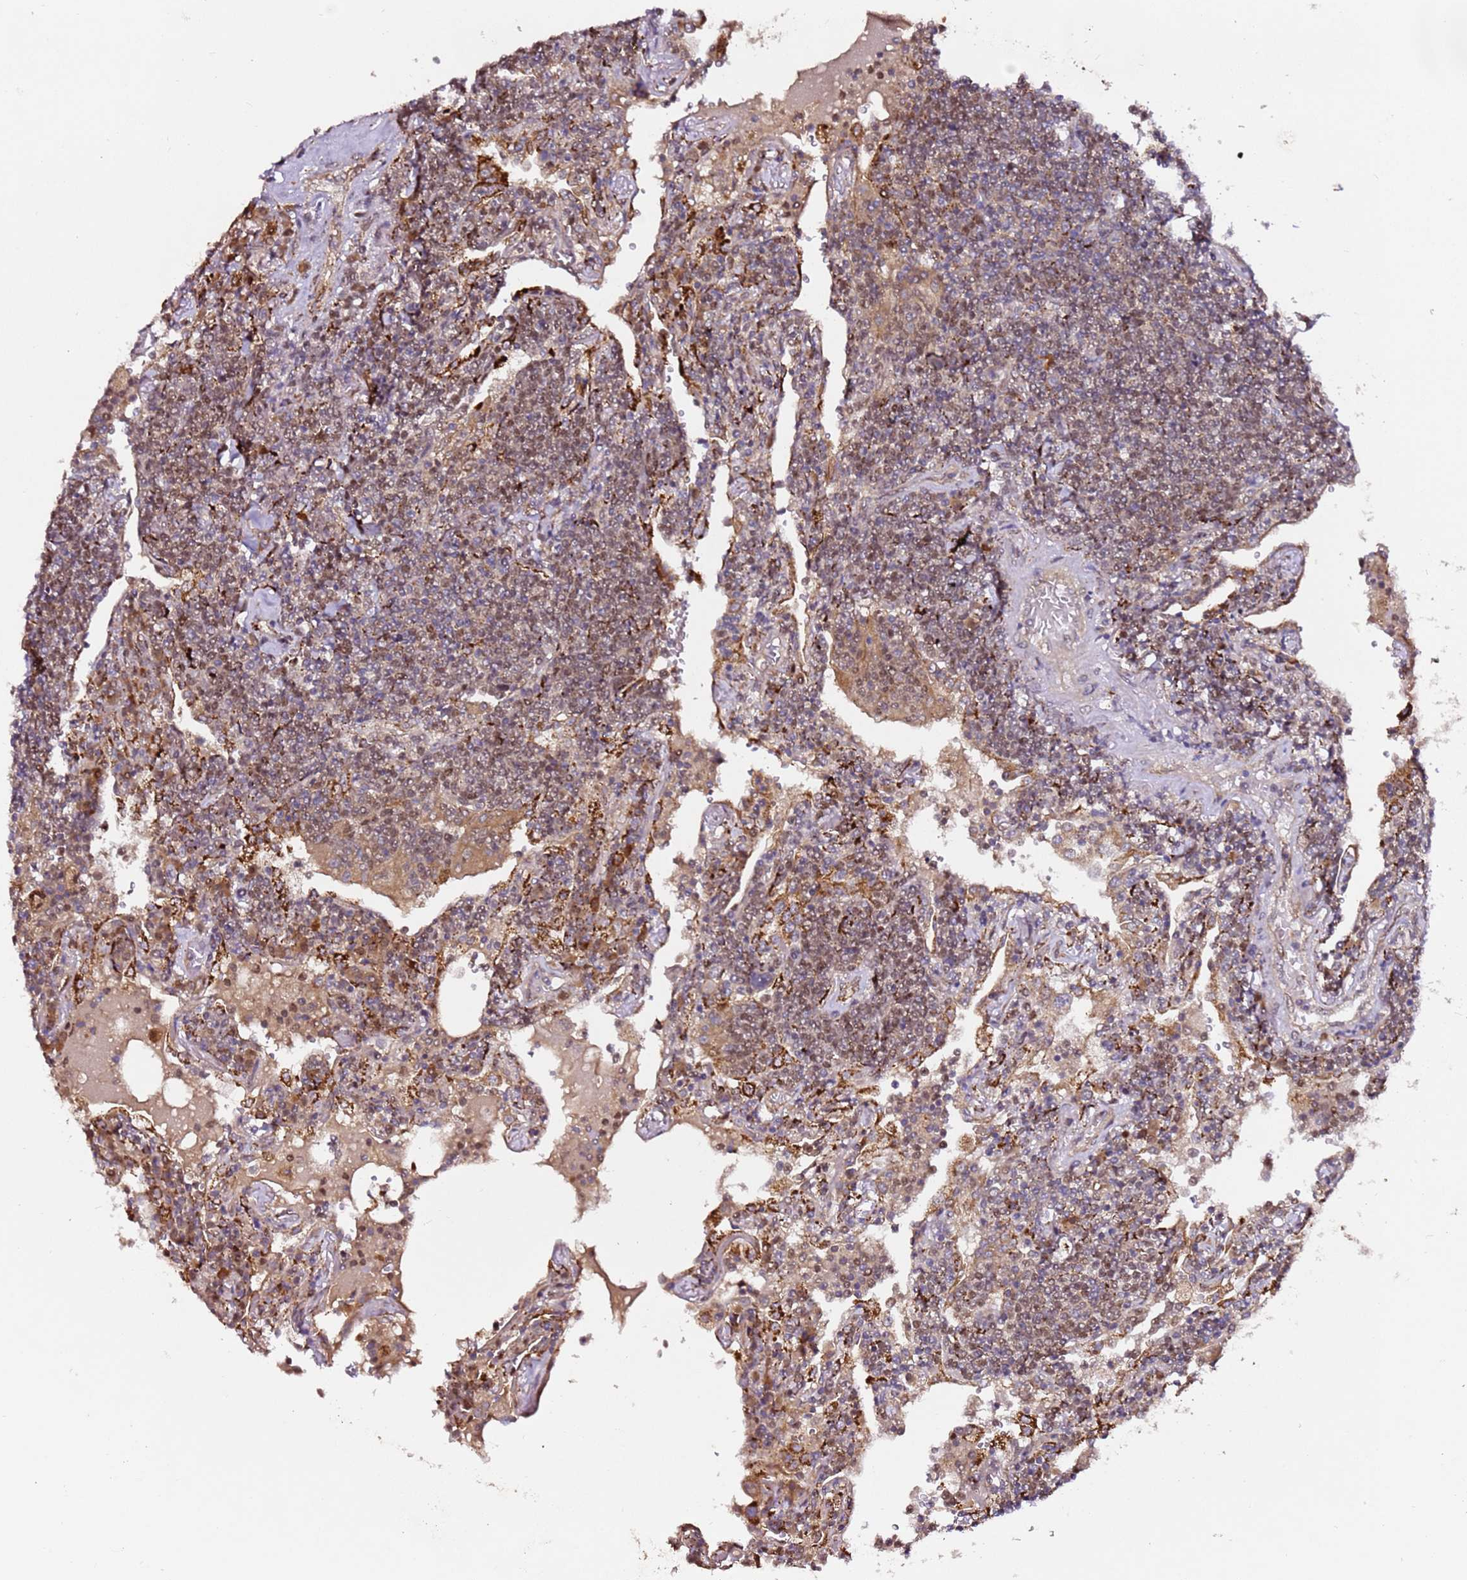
{"staining": {"intensity": "moderate", "quantity": "25%-75%", "location": "cytoplasmic/membranous"}, "tissue": "lymphoma", "cell_type": "Tumor cells", "image_type": "cancer", "snomed": [{"axis": "morphology", "description": "Malignant lymphoma, non-Hodgkin's type, Low grade"}, {"axis": "topography", "description": "Lung"}], "caption": "Brown immunohistochemical staining in human lymphoma demonstrates moderate cytoplasmic/membranous staining in about 25%-75% of tumor cells.", "gene": "ALG11", "patient": {"sex": "female", "age": 71}}